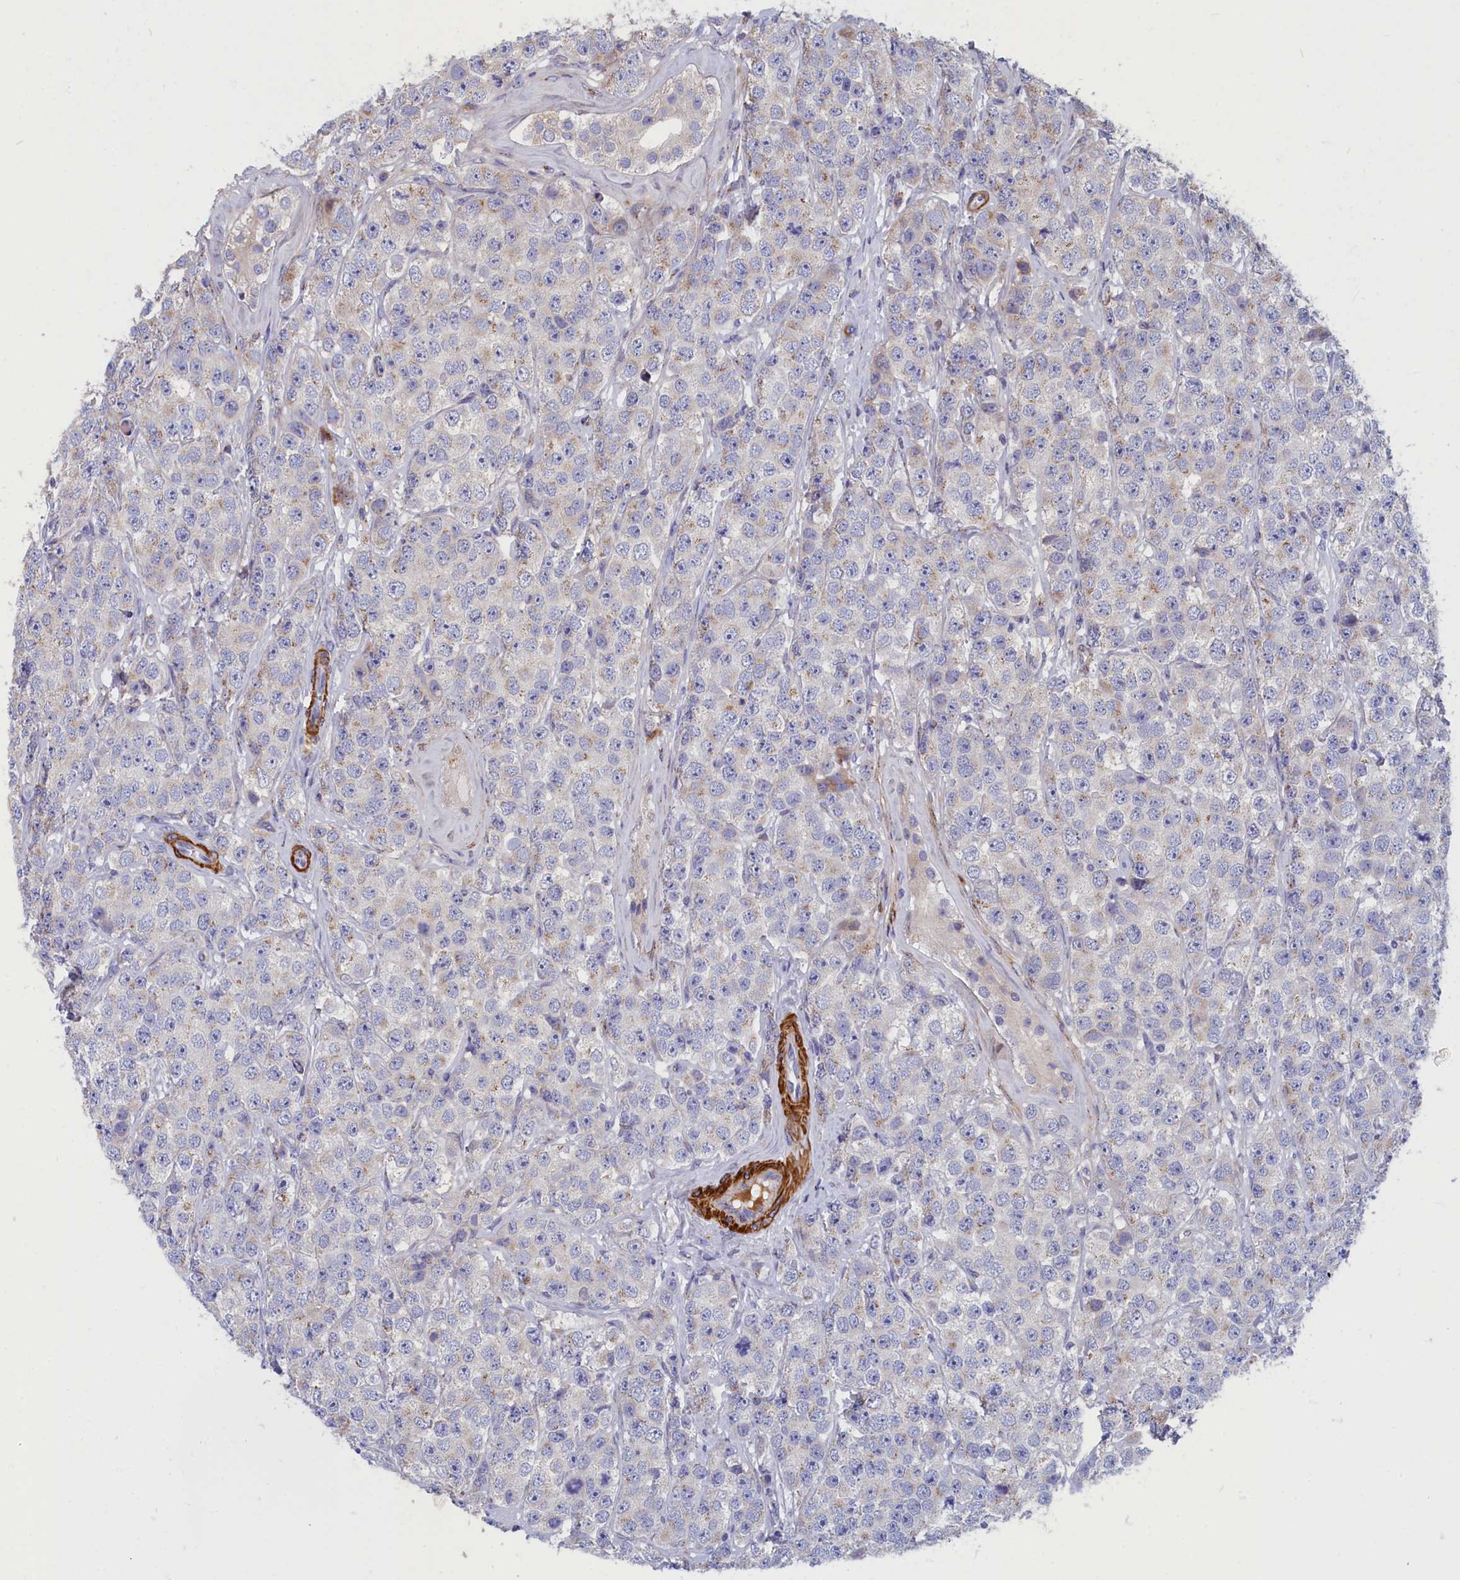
{"staining": {"intensity": "weak", "quantity": "<25%", "location": "cytoplasmic/membranous"}, "tissue": "testis cancer", "cell_type": "Tumor cells", "image_type": "cancer", "snomed": [{"axis": "morphology", "description": "Seminoma, NOS"}, {"axis": "topography", "description": "Testis"}], "caption": "Tumor cells are negative for brown protein staining in seminoma (testis).", "gene": "TUBGCP4", "patient": {"sex": "male", "age": 28}}